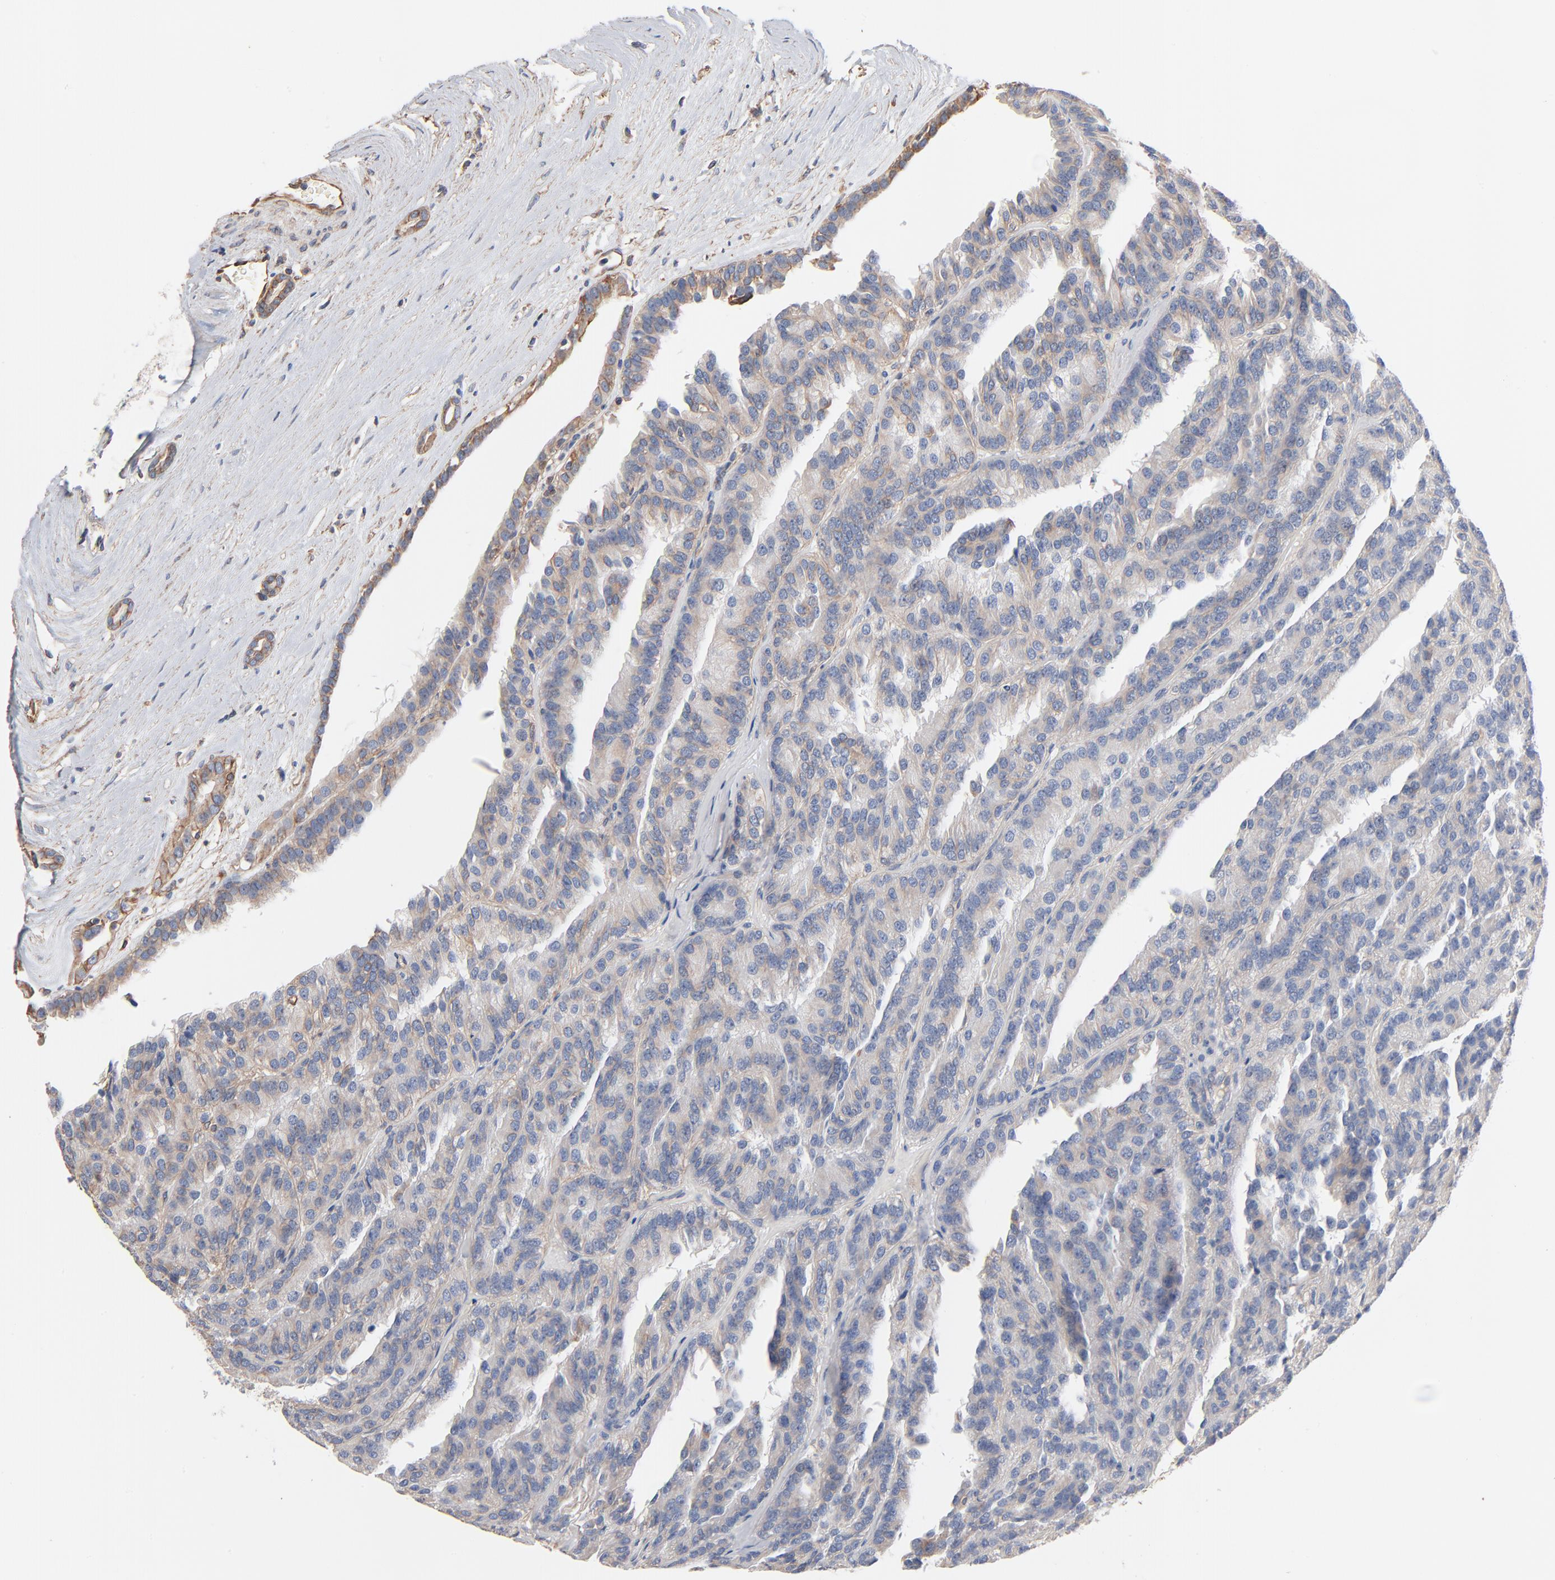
{"staining": {"intensity": "negative", "quantity": "none", "location": "none"}, "tissue": "renal cancer", "cell_type": "Tumor cells", "image_type": "cancer", "snomed": [{"axis": "morphology", "description": "Adenocarcinoma, NOS"}, {"axis": "topography", "description": "Kidney"}], "caption": "Immunohistochemistry of human renal cancer displays no expression in tumor cells.", "gene": "ABCD4", "patient": {"sex": "male", "age": 46}}